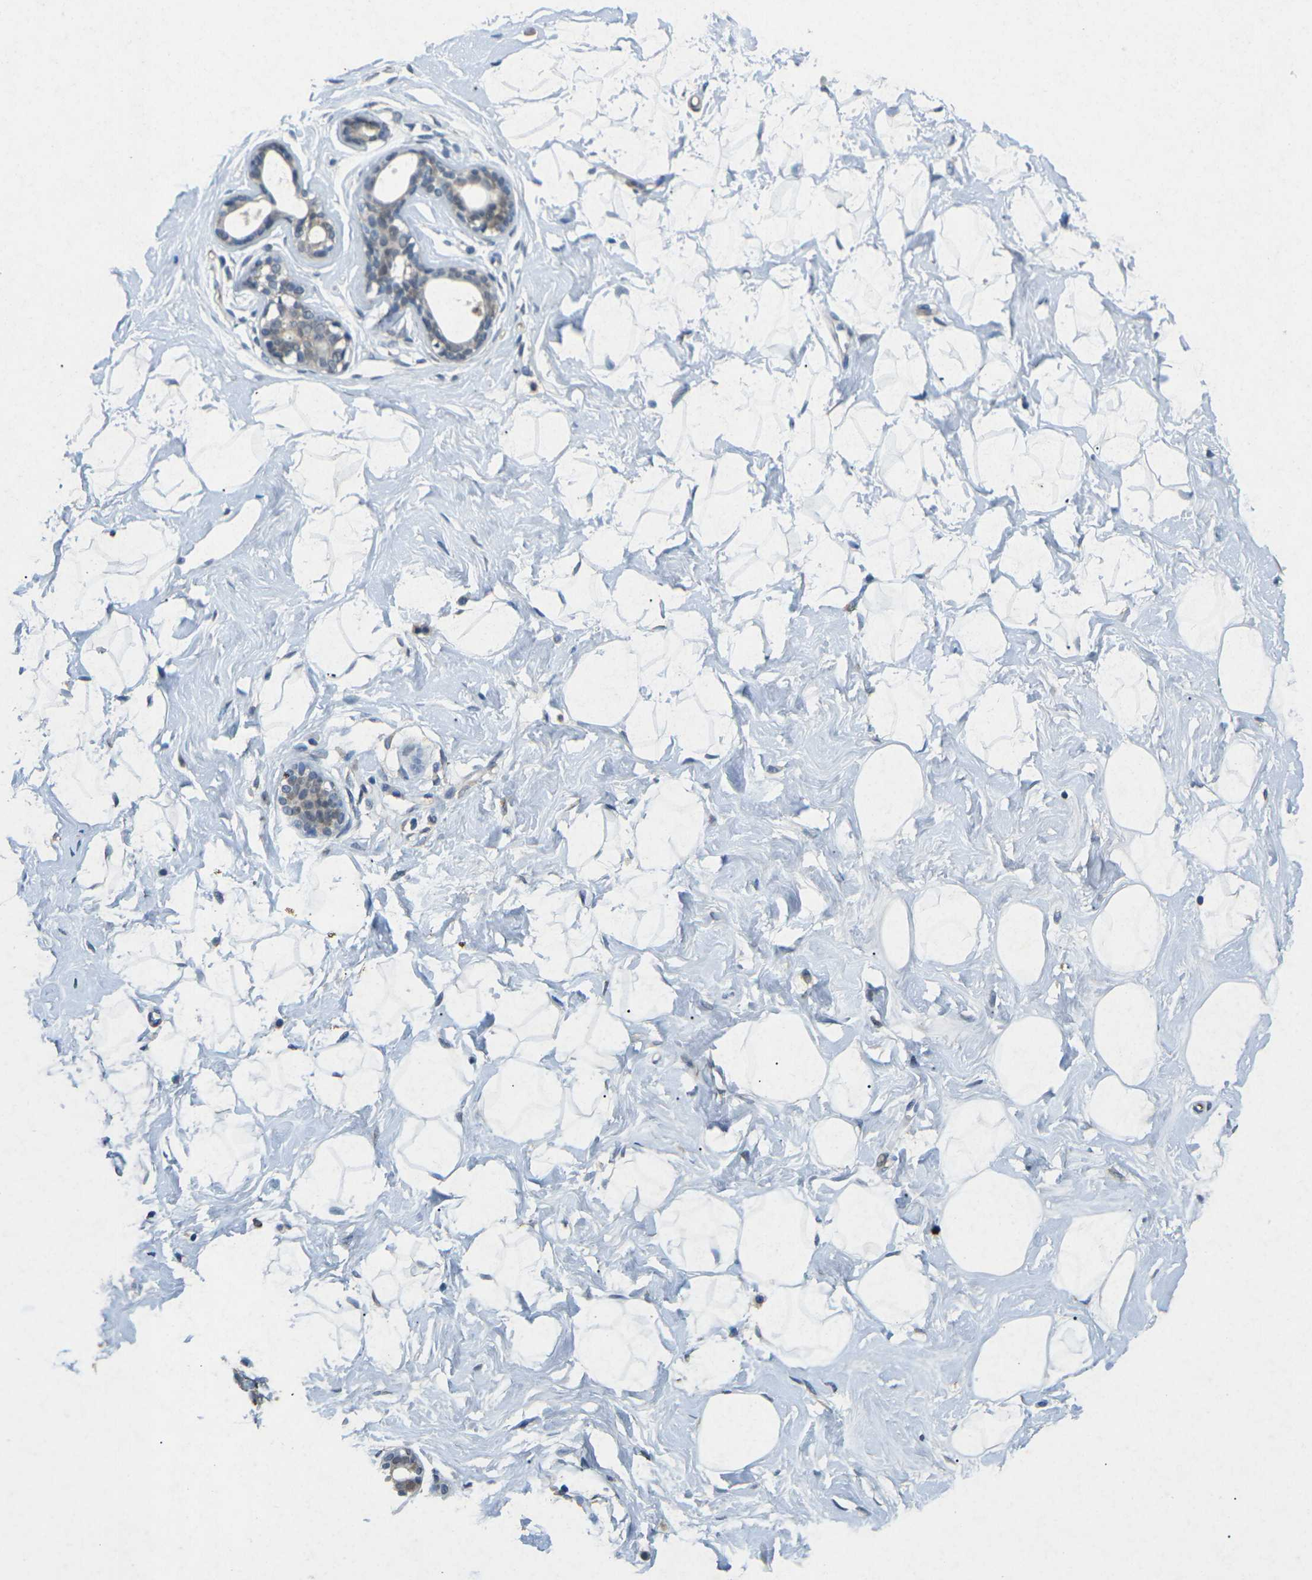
{"staining": {"intensity": "negative", "quantity": "none", "location": "none"}, "tissue": "breast", "cell_type": "Adipocytes", "image_type": "normal", "snomed": [{"axis": "morphology", "description": "Normal tissue, NOS"}, {"axis": "topography", "description": "Breast"}], "caption": "Immunohistochemistry image of benign breast stained for a protein (brown), which shows no expression in adipocytes. (IHC, brightfield microscopy, high magnification).", "gene": "SCNN1B", "patient": {"sex": "female", "age": 23}}